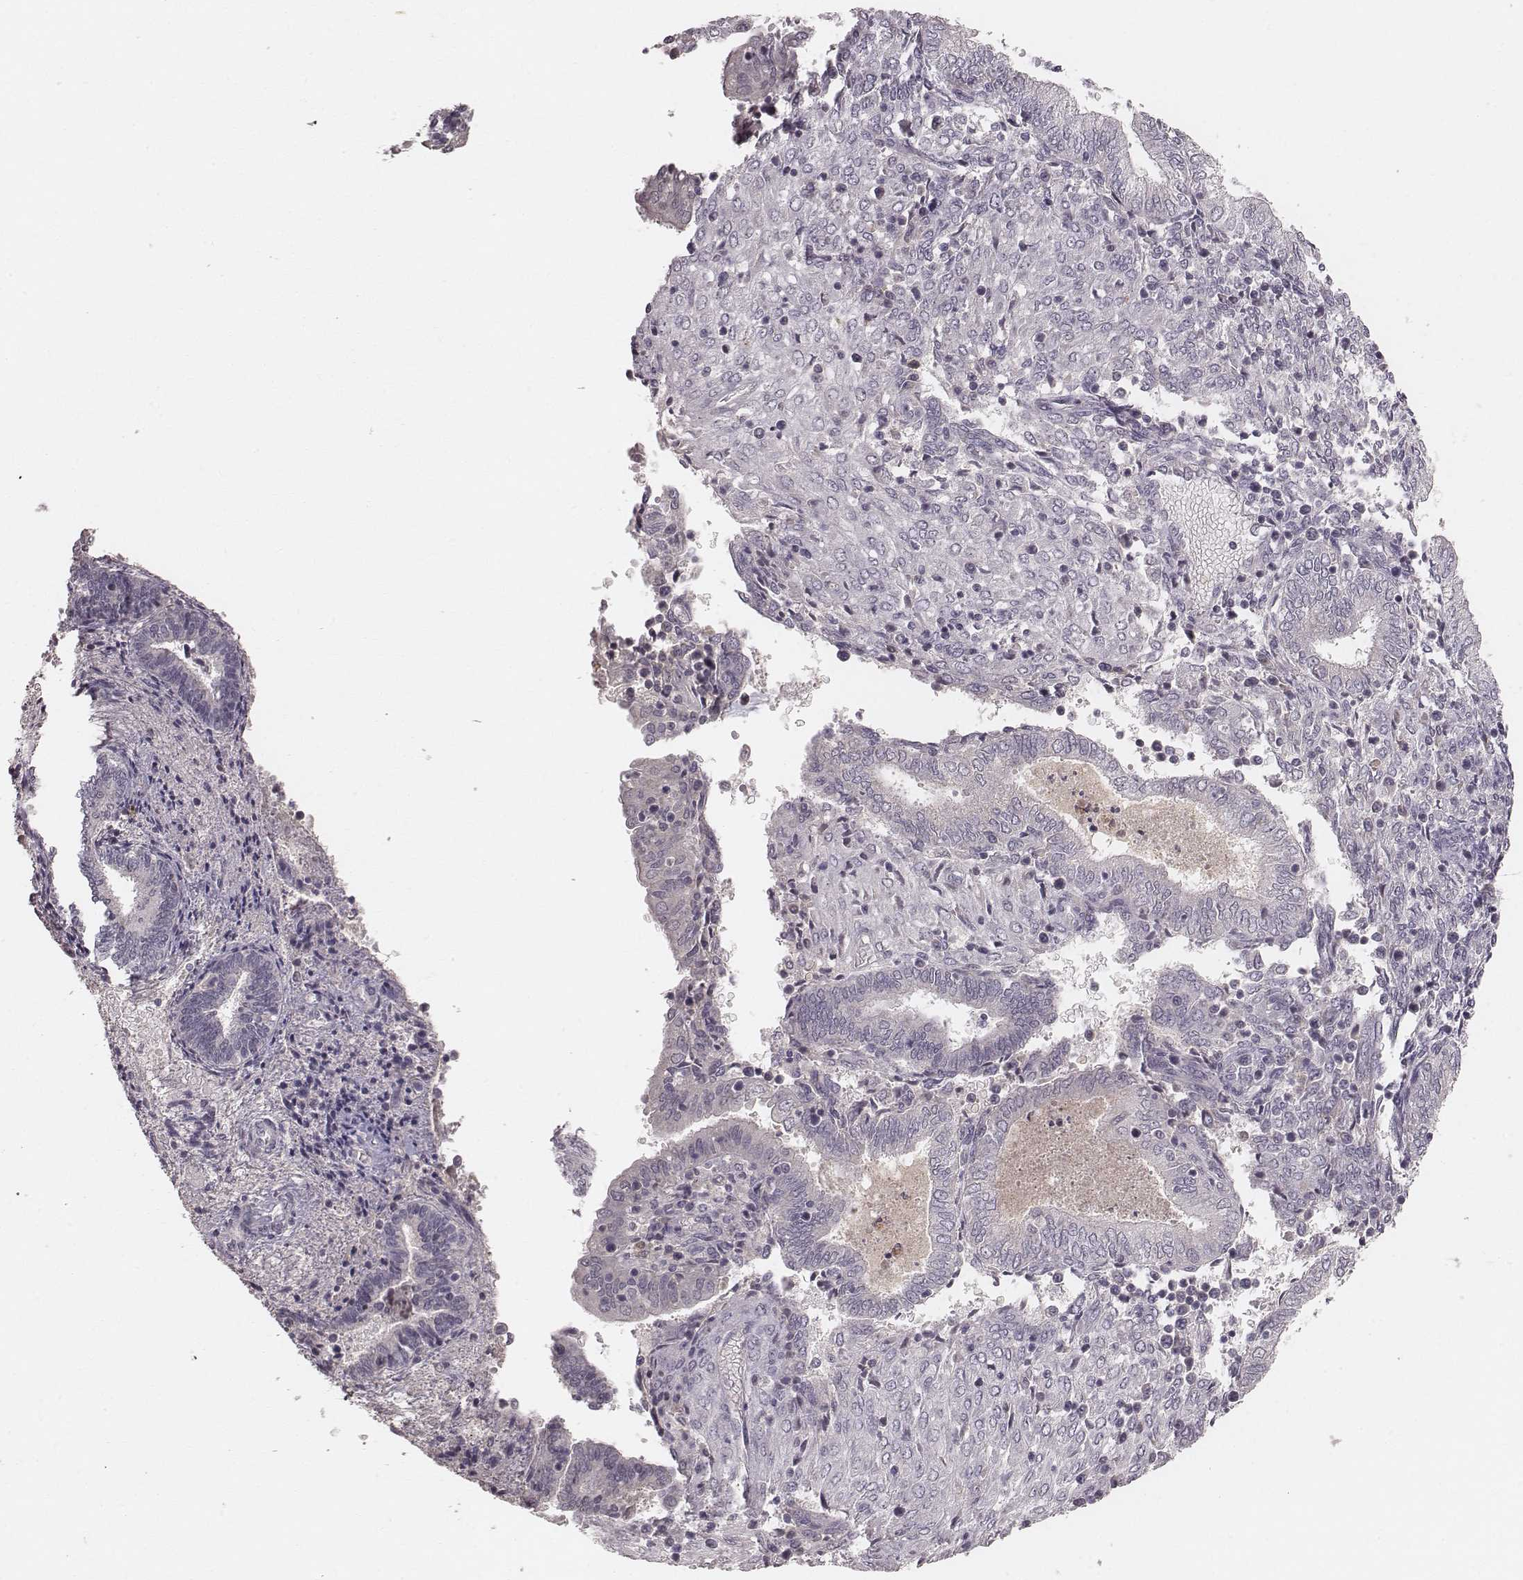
{"staining": {"intensity": "negative", "quantity": "none", "location": "none"}, "tissue": "endometrium", "cell_type": "Cells in endometrial stroma", "image_type": "normal", "snomed": [{"axis": "morphology", "description": "Normal tissue, NOS"}, {"axis": "topography", "description": "Endometrium"}], "caption": "The micrograph shows no staining of cells in endometrial stroma in normal endometrium. The staining was performed using DAB (3,3'-diaminobenzidine) to visualize the protein expression in brown, while the nuclei were stained in blue with hematoxylin (Magnification: 20x).", "gene": "LY6K", "patient": {"sex": "female", "age": 42}}